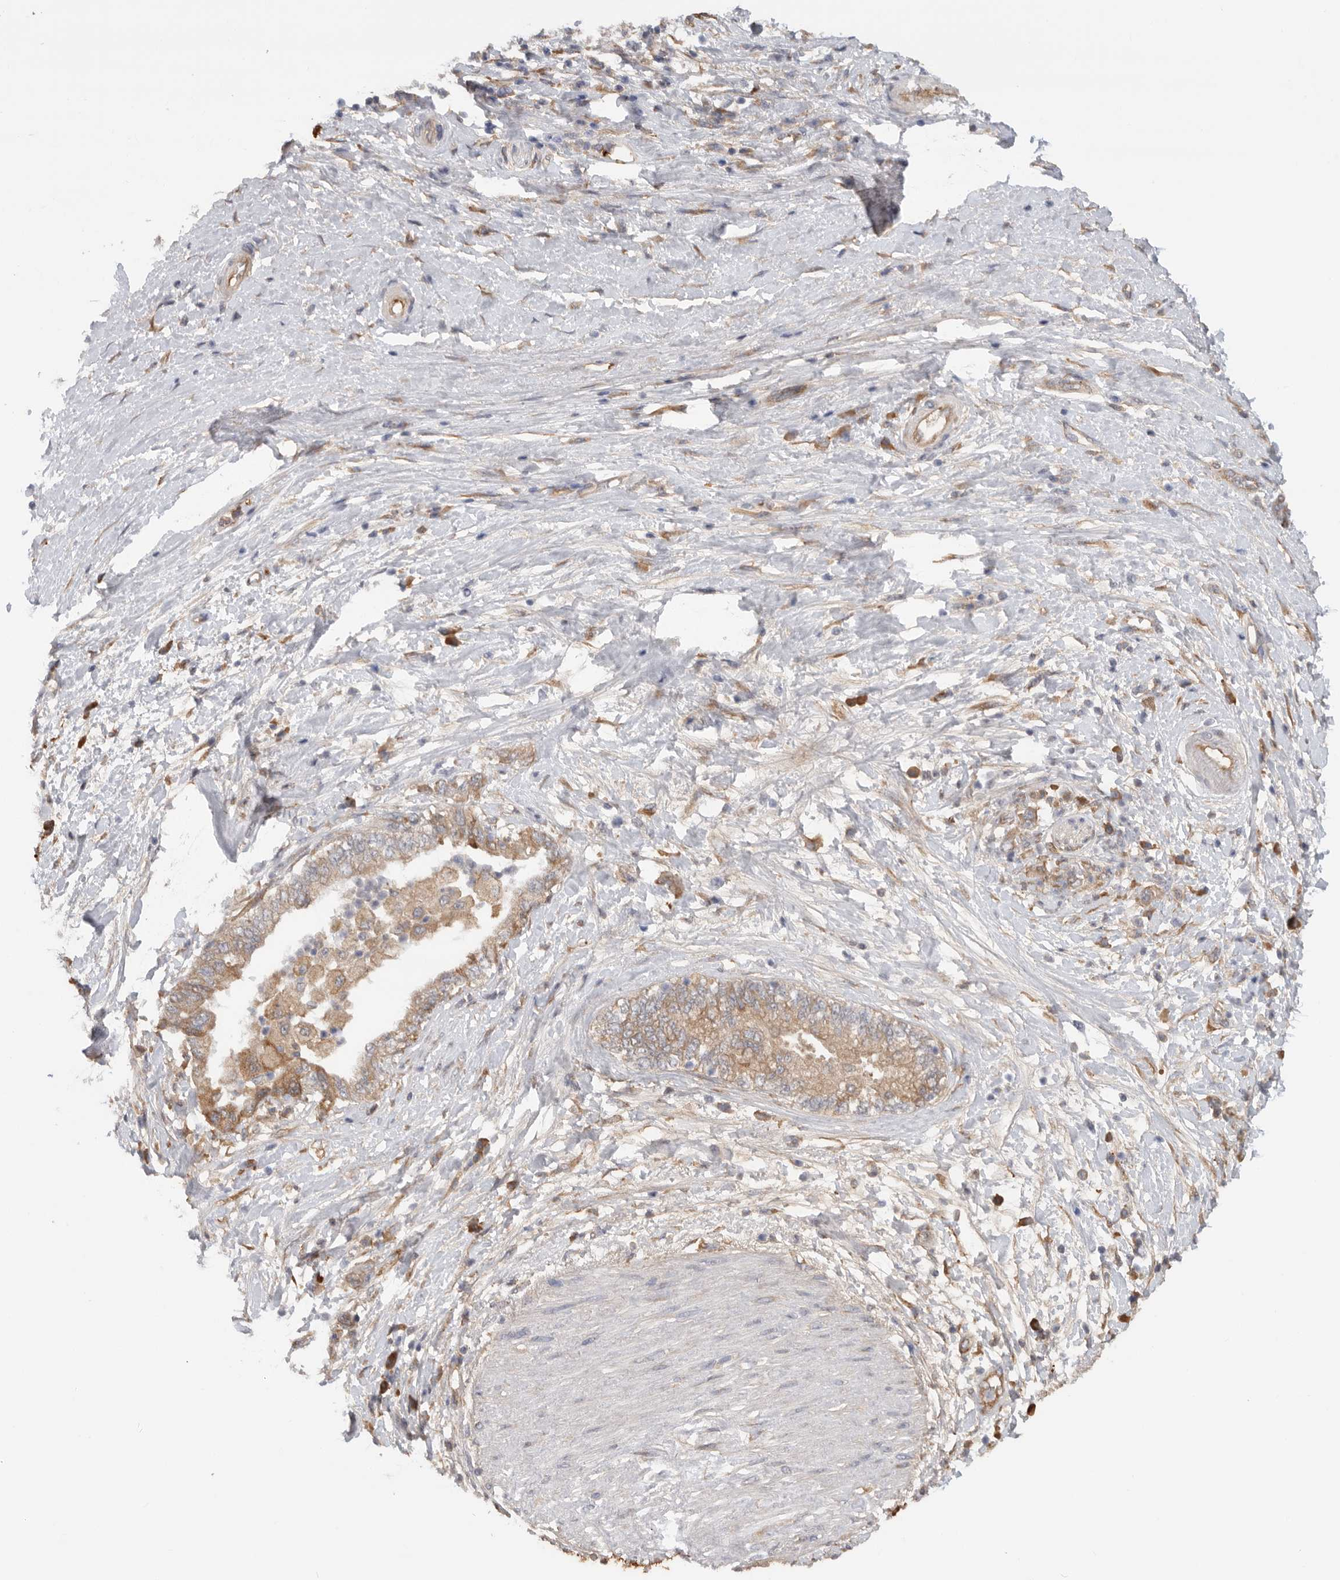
{"staining": {"intensity": "moderate", "quantity": ">75%", "location": "cytoplasmic/membranous"}, "tissue": "pancreatic cancer", "cell_type": "Tumor cells", "image_type": "cancer", "snomed": [{"axis": "morphology", "description": "Adenocarcinoma, NOS"}, {"axis": "topography", "description": "Pancreas"}], "caption": "Pancreatic cancer (adenocarcinoma) tissue shows moderate cytoplasmic/membranous expression in approximately >75% of tumor cells (DAB (3,3'-diaminobenzidine) IHC with brightfield microscopy, high magnification).", "gene": "CDC42BPB", "patient": {"sex": "female", "age": 73}}